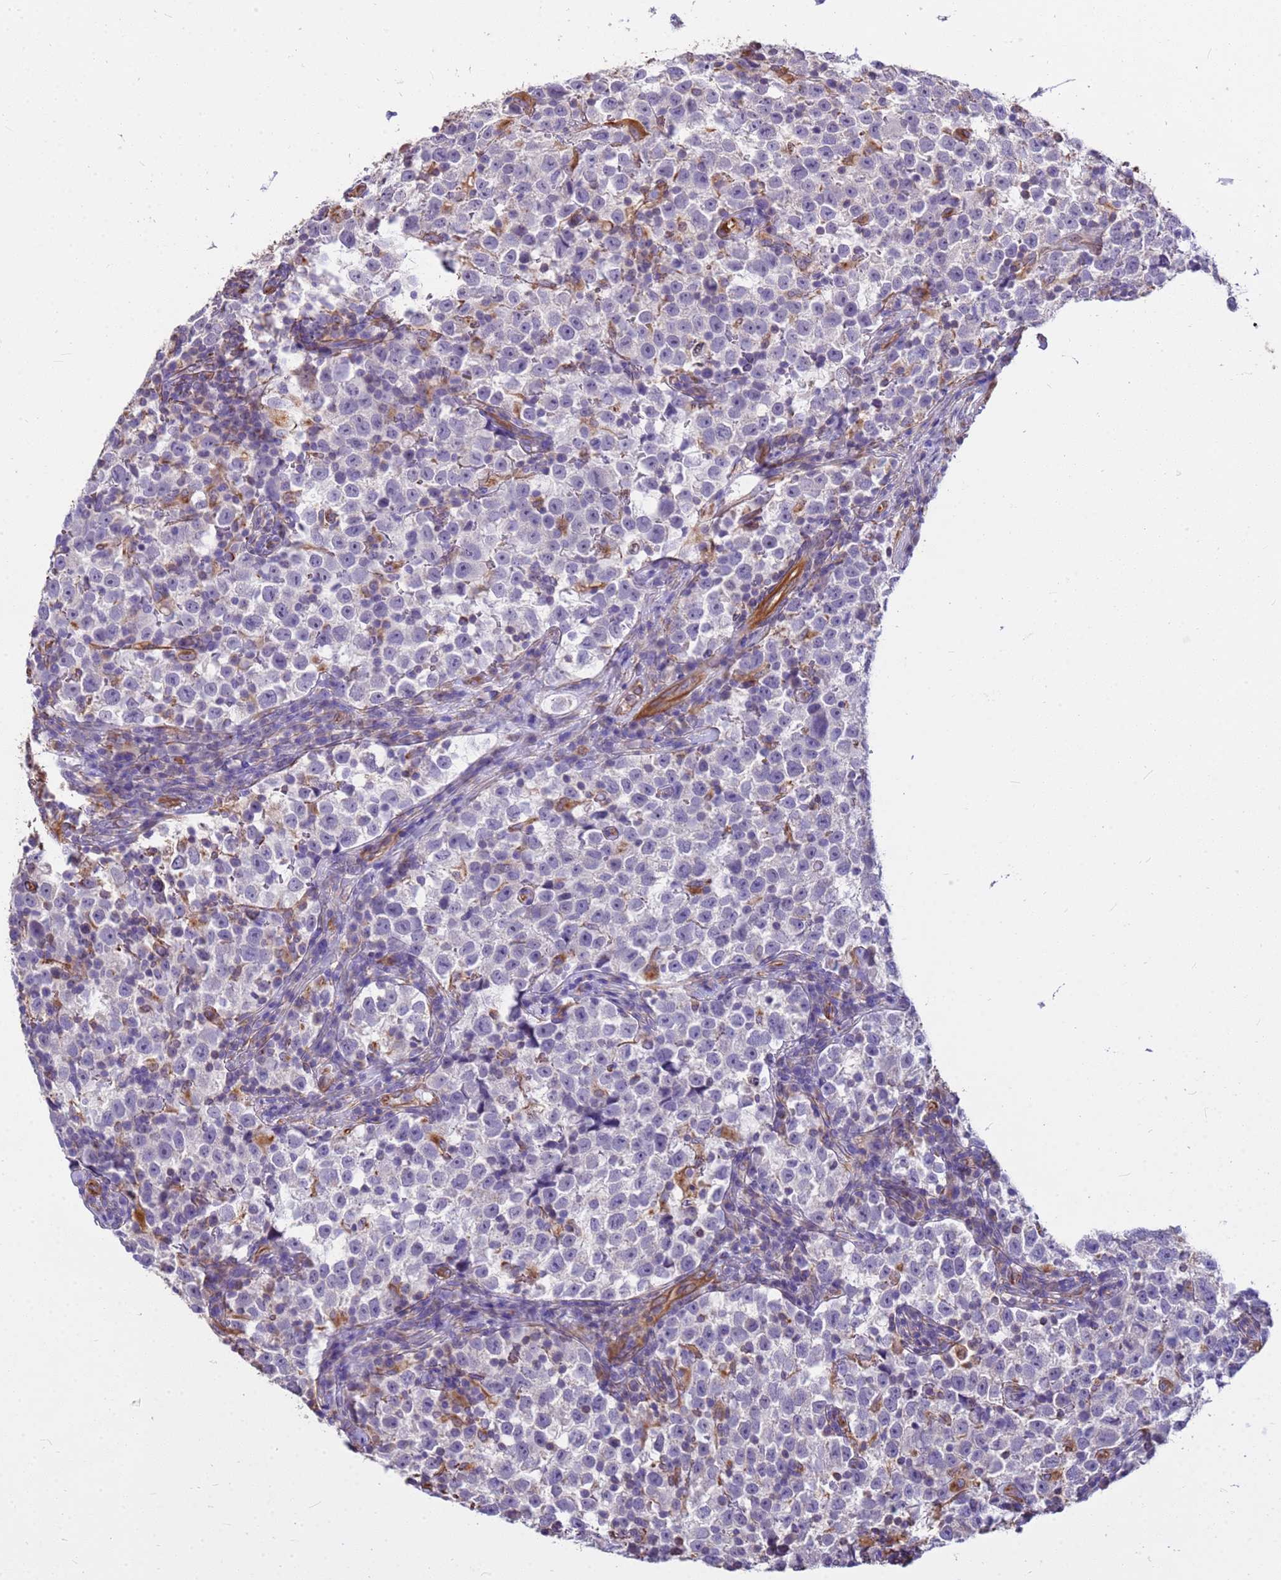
{"staining": {"intensity": "negative", "quantity": "none", "location": "none"}, "tissue": "testis cancer", "cell_type": "Tumor cells", "image_type": "cancer", "snomed": [{"axis": "morphology", "description": "Normal tissue, NOS"}, {"axis": "morphology", "description": "Seminoma, NOS"}, {"axis": "topography", "description": "Testis"}], "caption": "Micrograph shows no significant protein expression in tumor cells of testis seminoma.", "gene": "TCEAL3", "patient": {"sex": "male", "age": 43}}